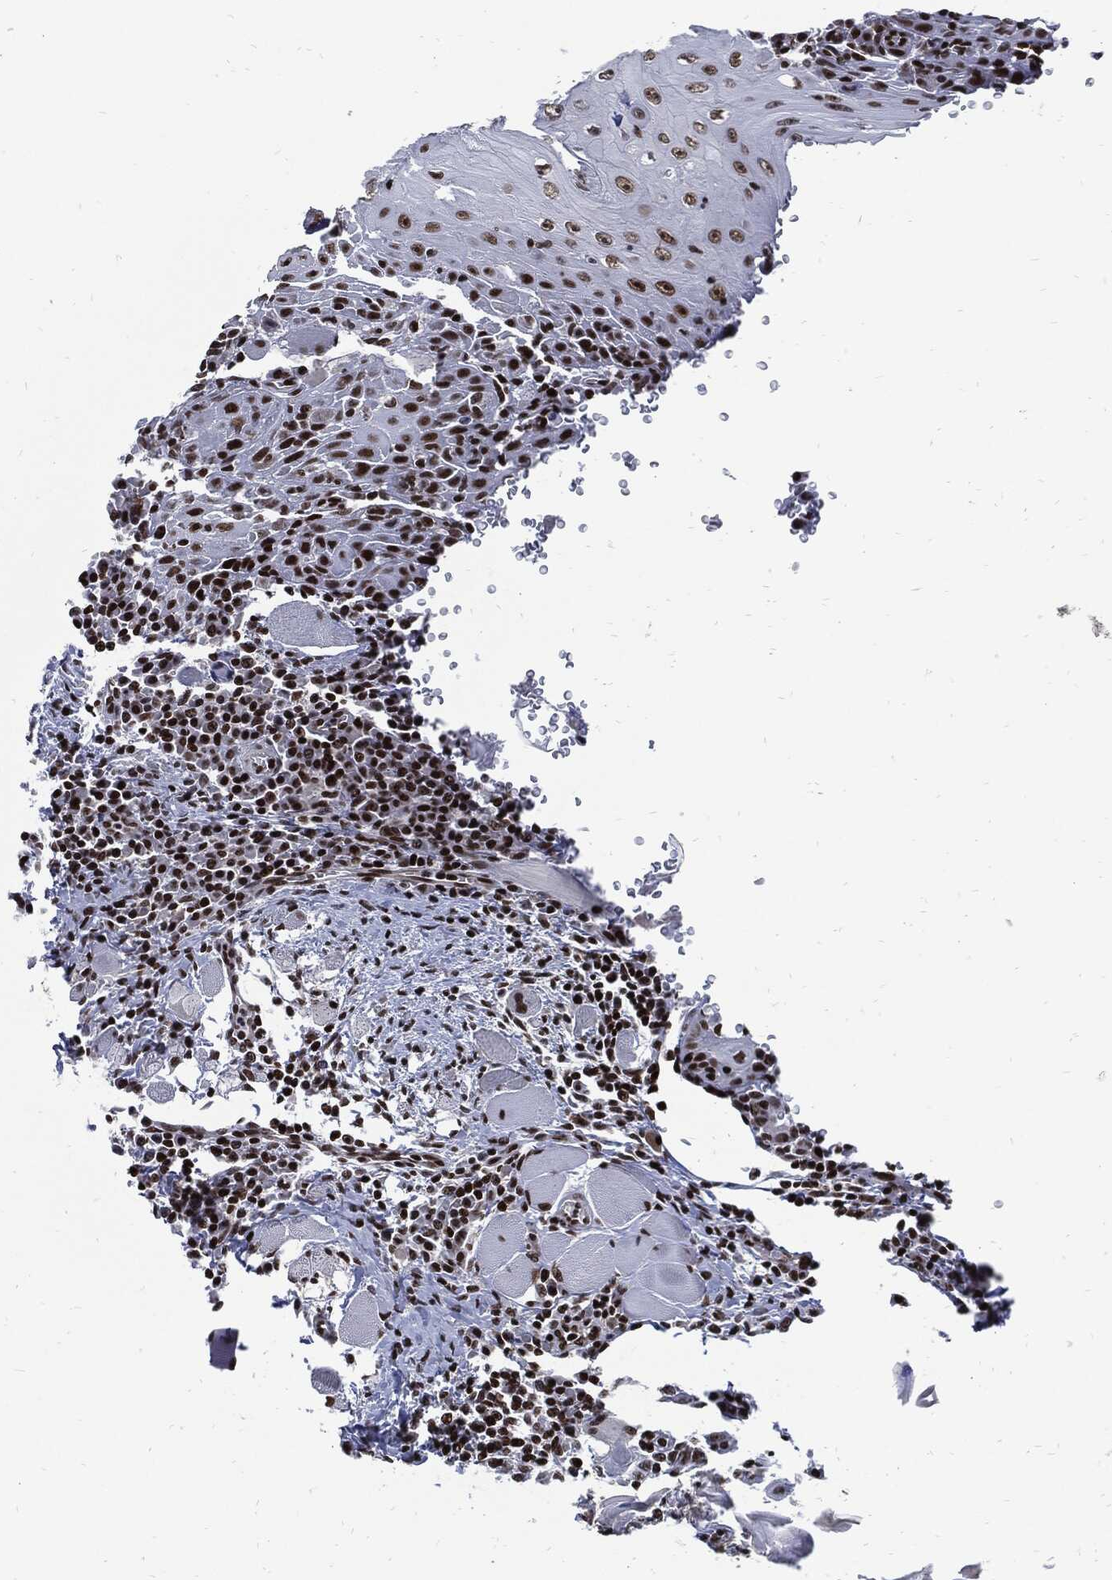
{"staining": {"intensity": "moderate", "quantity": ">75%", "location": "nuclear"}, "tissue": "head and neck cancer", "cell_type": "Tumor cells", "image_type": "cancer", "snomed": [{"axis": "morphology", "description": "Normal tissue, NOS"}, {"axis": "morphology", "description": "Squamous cell carcinoma, NOS"}, {"axis": "topography", "description": "Oral tissue"}, {"axis": "topography", "description": "Head-Neck"}], "caption": "Head and neck cancer (squamous cell carcinoma) was stained to show a protein in brown. There is medium levels of moderate nuclear positivity in about >75% of tumor cells.", "gene": "TERF2", "patient": {"sex": "male", "age": 52}}